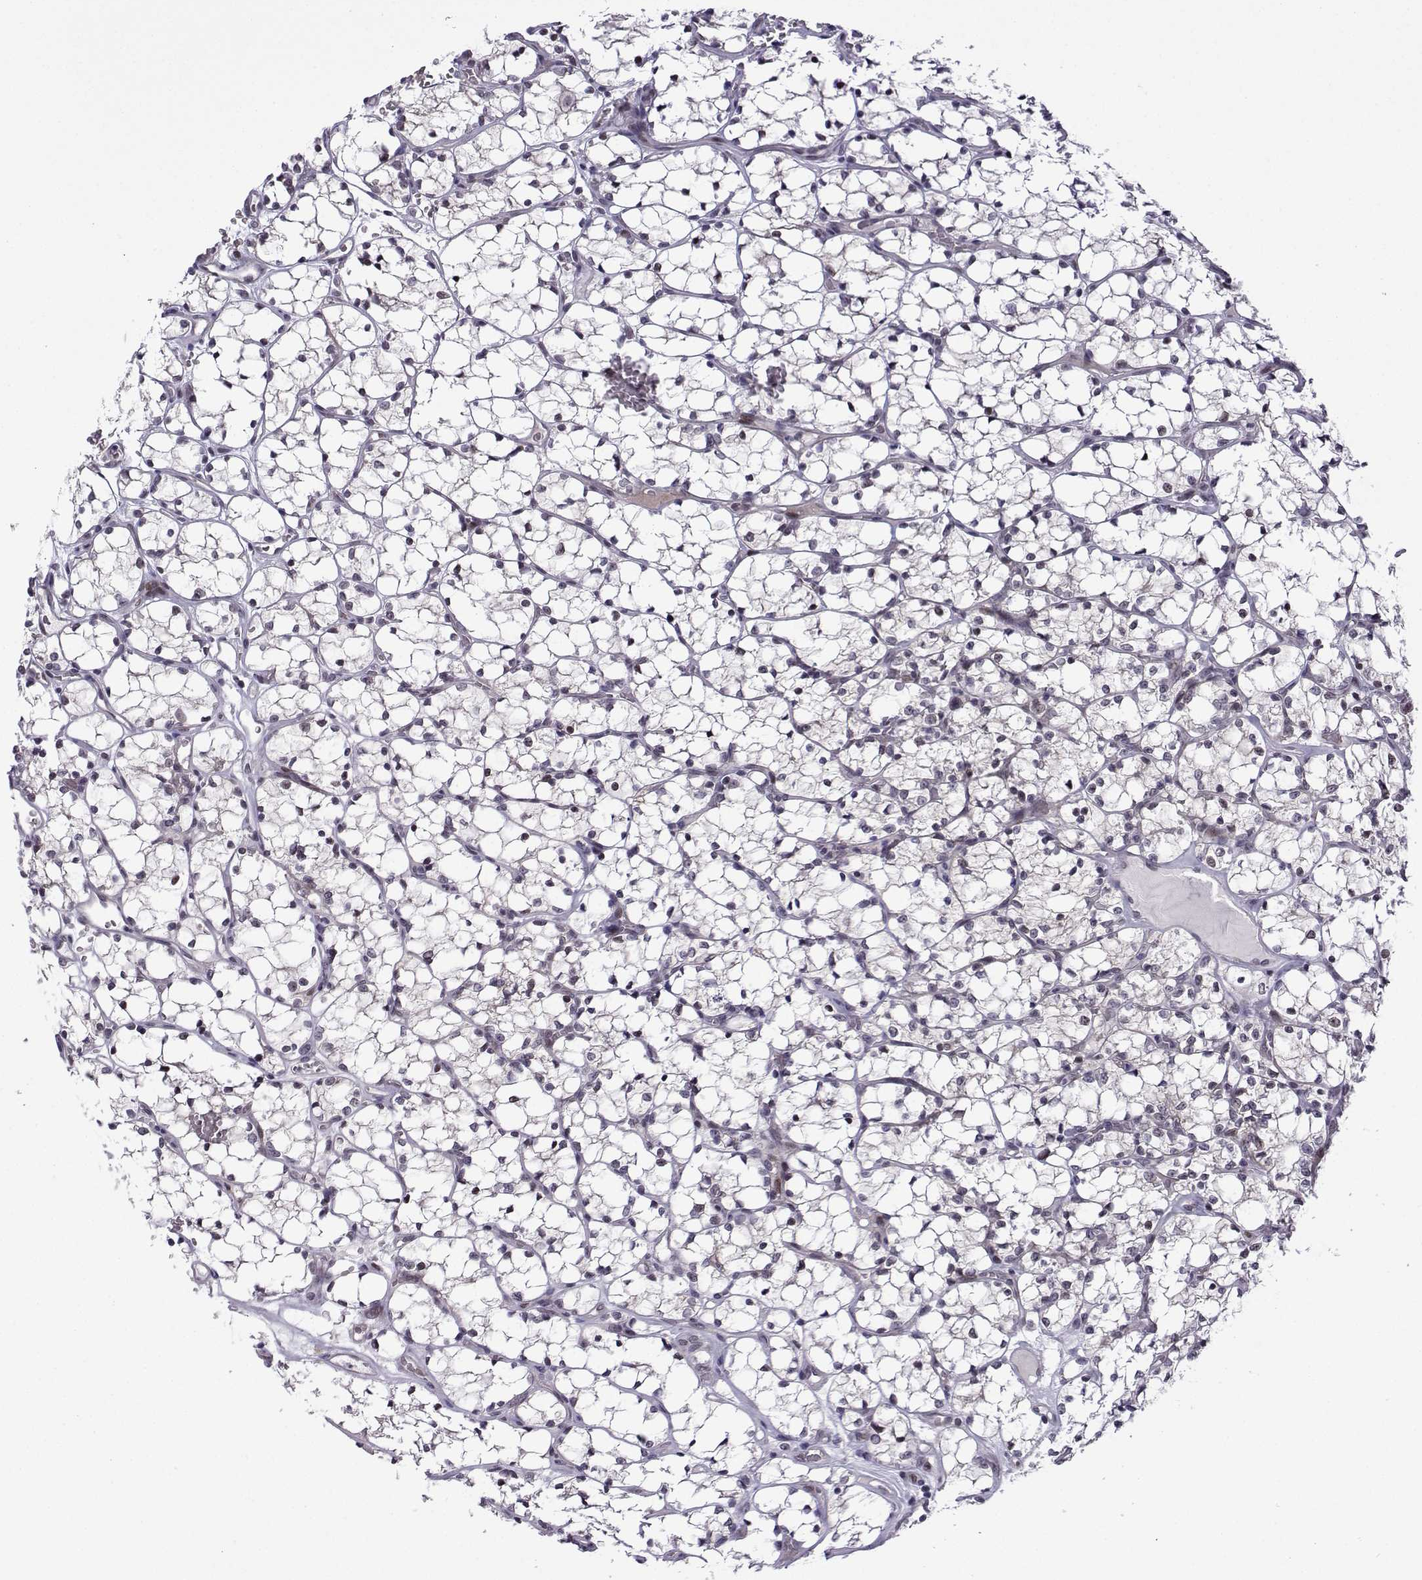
{"staining": {"intensity": "negative", "quantity": "none", "location": "none"}, "tissue": "renal cancer", "cell_type": "Tumor cells", "image_type": "cancer", "snomed": [{"axis": "morphology", "description": "Adenocarcinoma, NOS"}, {"axis": "topography", "description": "Kidney"}], "caption": "Tumor cells are negative for brown protein staining in renal adenocarcinoma.", "gene": "FGF3", "patient": {"sex": "female", "age": 69}}